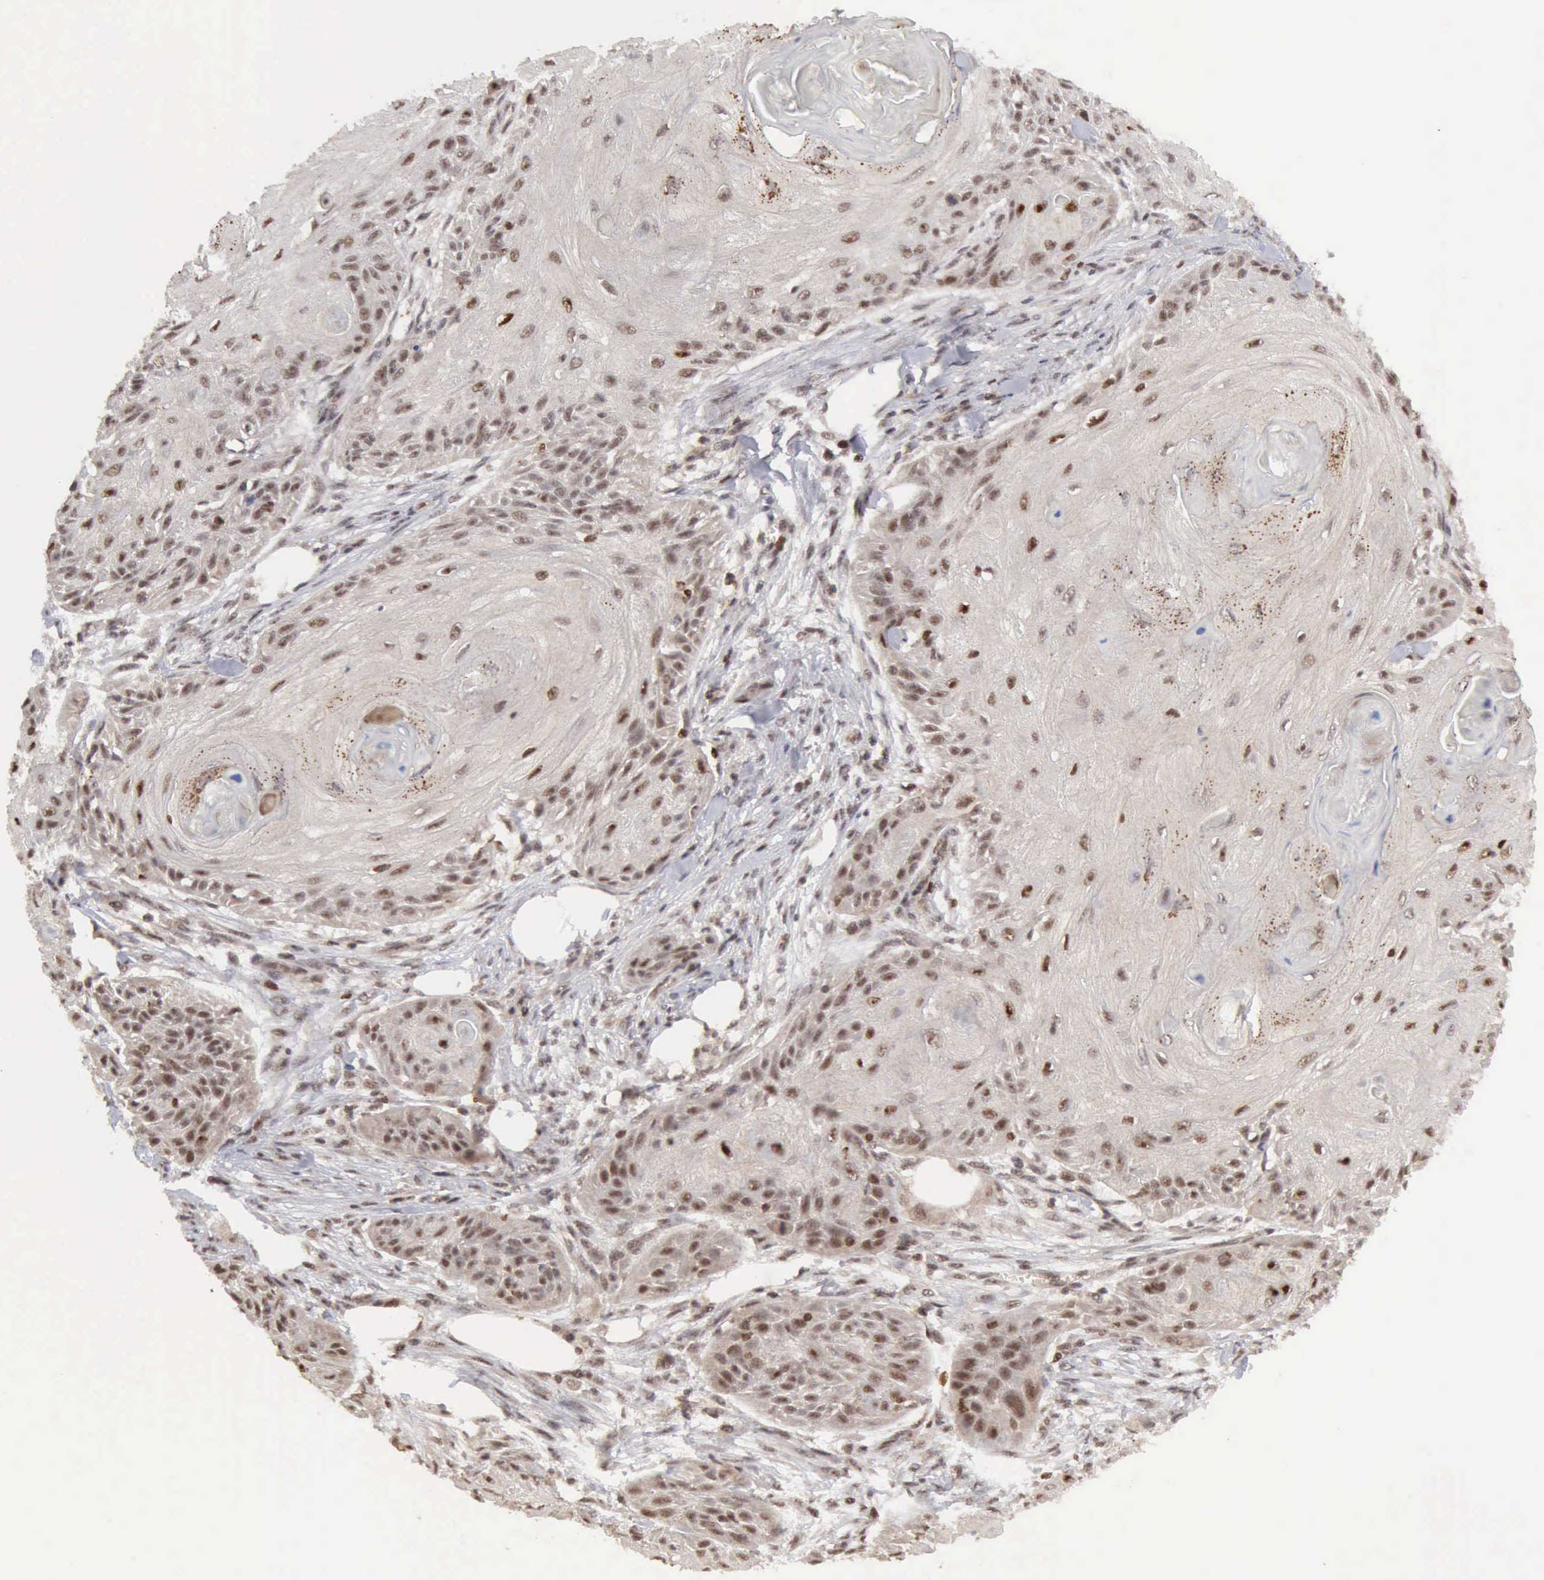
{"staining": {"intensity": "moderate", "quantity": ">75%", "location": "cytoplasmic/membranous,nuclear"}, "tissue": "skin cancer", "cell_type": "Tumor cells", "image_type": "cancer", "snomed": [{"axis": "morphology", "description": "Squamous cell carcinoma, NOS"}, {"axis": "topography", "description": "Skin"}], "caption": "The immunohistochemical stain labels moderate cytoplasmic/membranous and nuclear staining in tumor cells of skin cancer (squamous cell carcinoma) tissue.", "gene": "CDKN2A", "patient": {"sex": "female", "age": 88}}